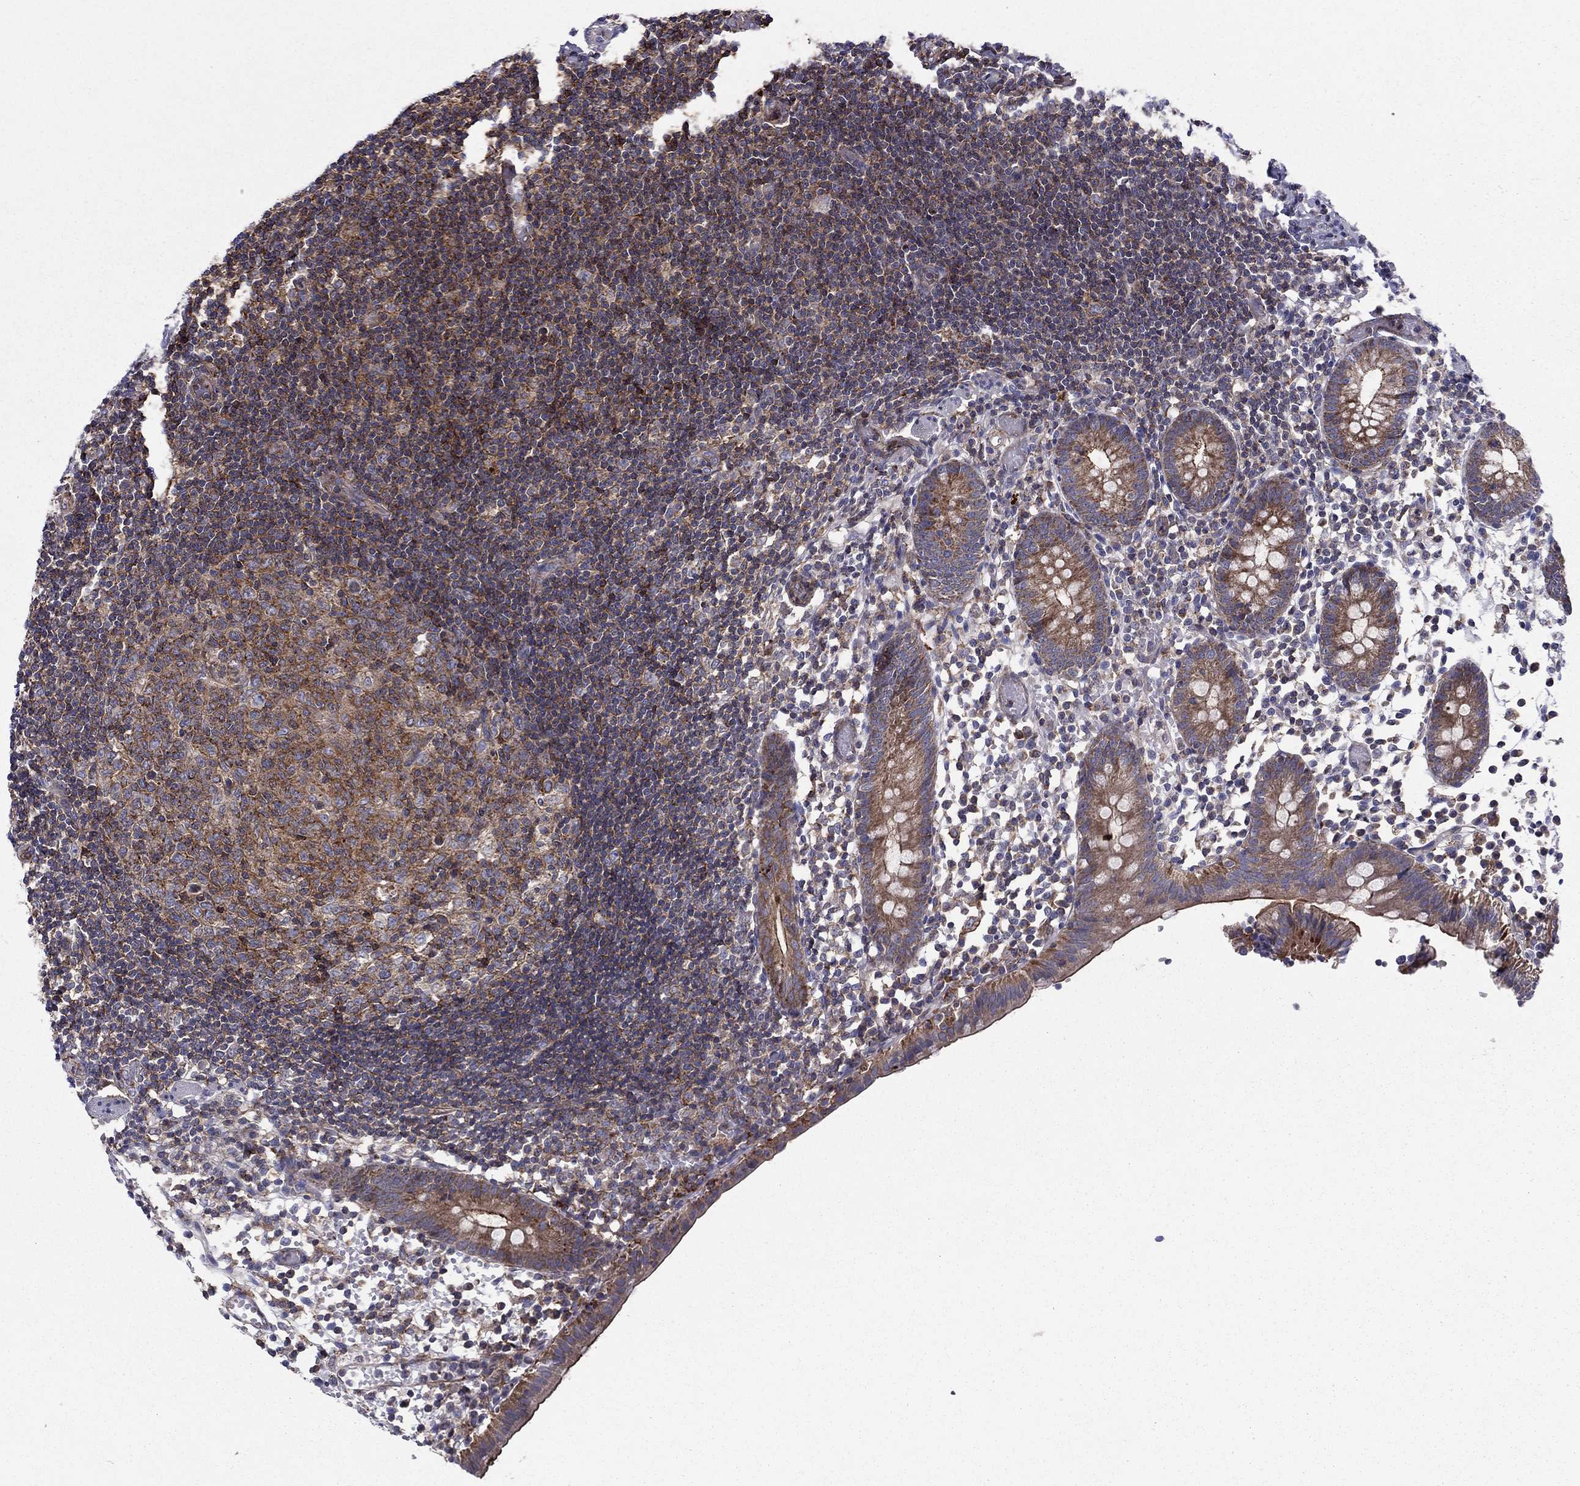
{"staining": {"intensity": "strong", "quantity": "<25%", "location": "cytoplasmic/membranous"}, "tissue": "appendix", "cell_type": "Glandular cells", "image_type": "normal", "snomed": [{"axis": "morphology", "description": "Normal tissue, NOS"}, {"axis": "topography", "description": "Appendix"}], "caption": "Appendix stained with DAB immunohistochemistry (IHC) exhibits medium levels of strong cytoplasmic/membranous positivity in about <25% of glandular cells.", "gene": "ALG6", "patient": {"sex": "female", "age": 40}}